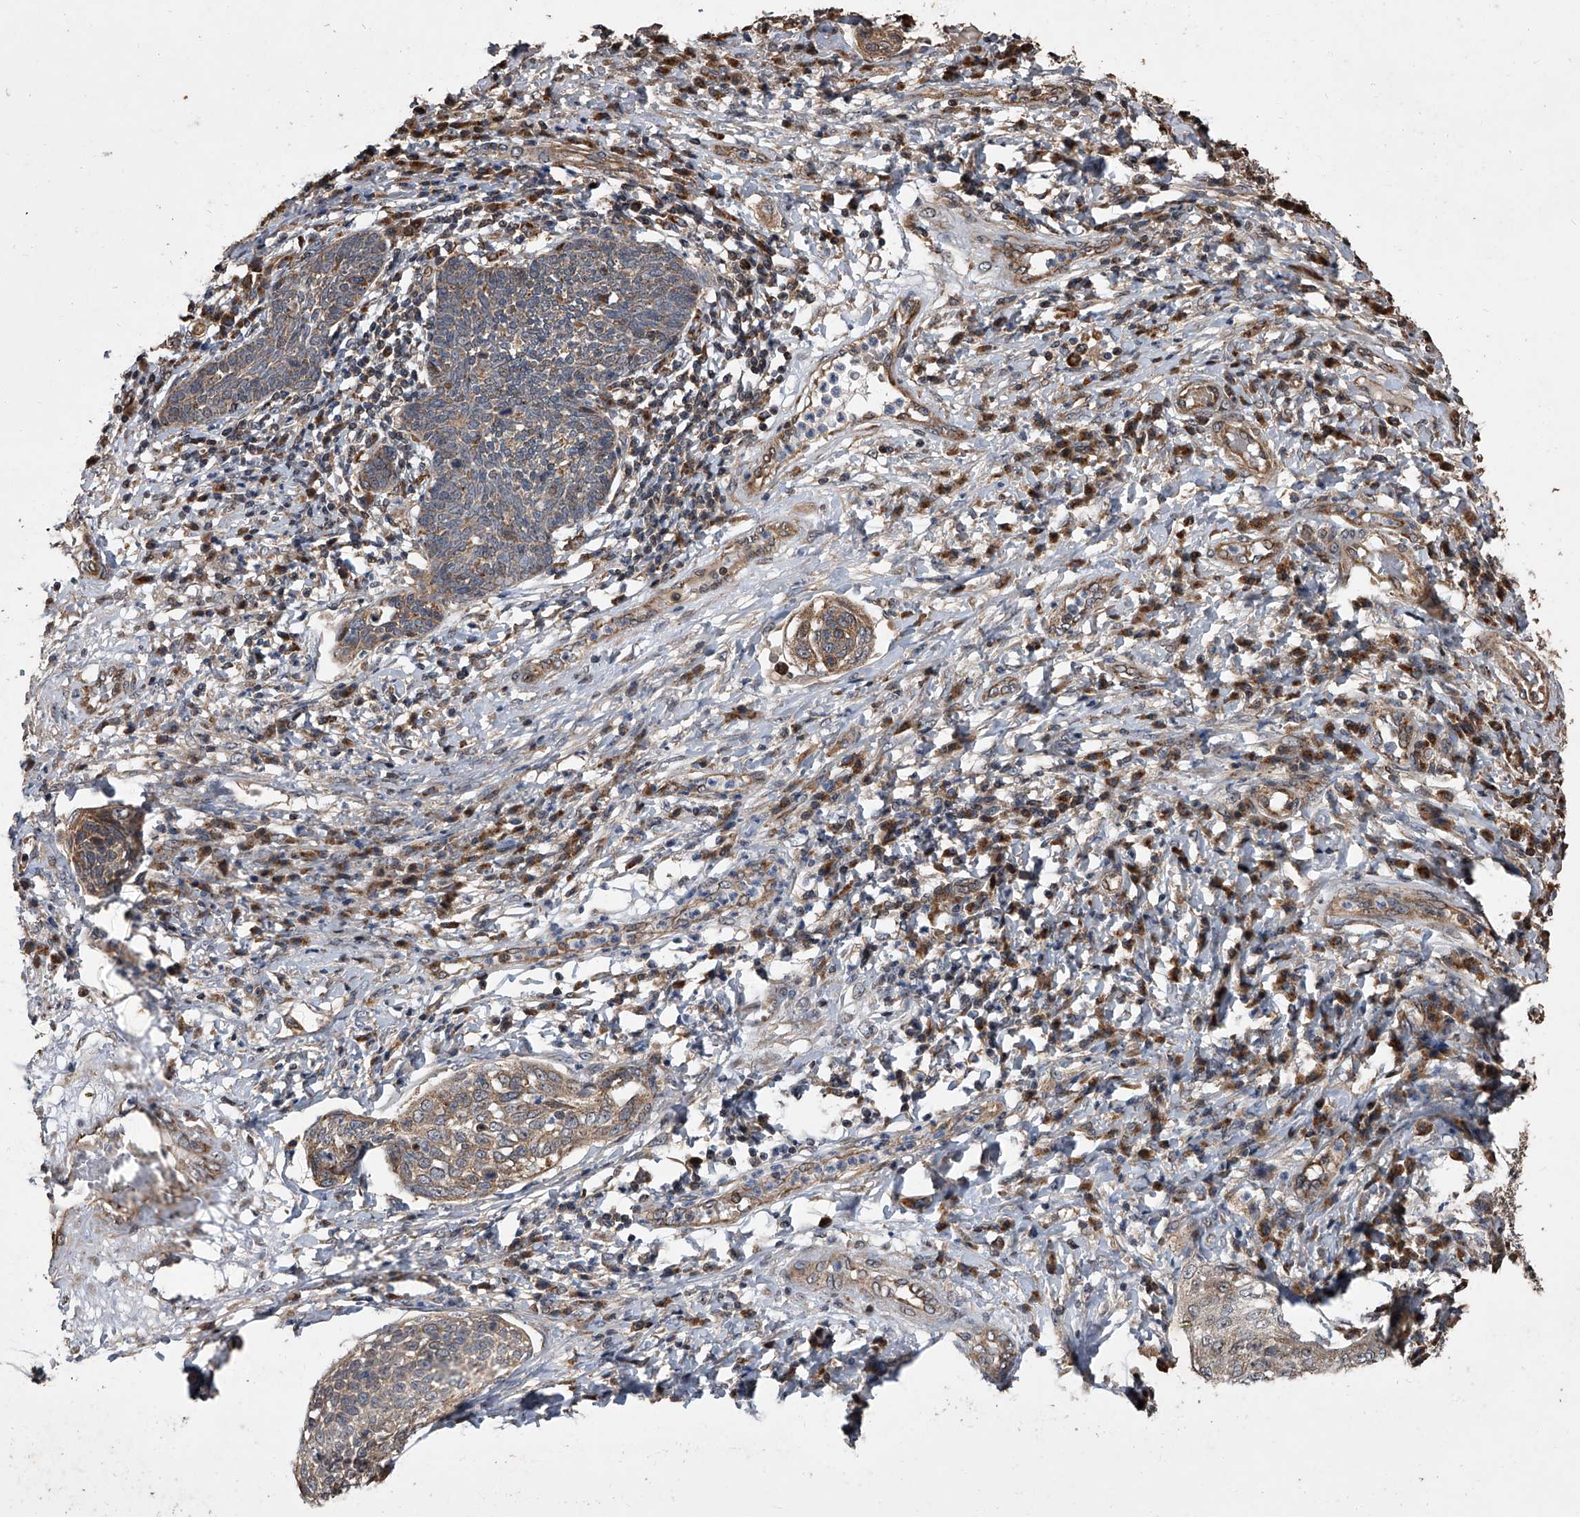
{"staining": {"intensity": "weak", "quantity": ">75%", "location": "cytoplasmic/membranous"}, "tissue": "cervical cancer", "cell_type": "Tumor cells", "image_type": "cancer", "snomed": [{"axis": "morphology", "description": "Squamous cell carcinoma, NOS"}, {"axis": "topography", "description": "Cervix"}], "caption": "Human cervical cancer stained with a protein marker reveals weak staining in tumor cells.", "gene": "LTV1", "patient": {"sex": "female", "age": 34}}